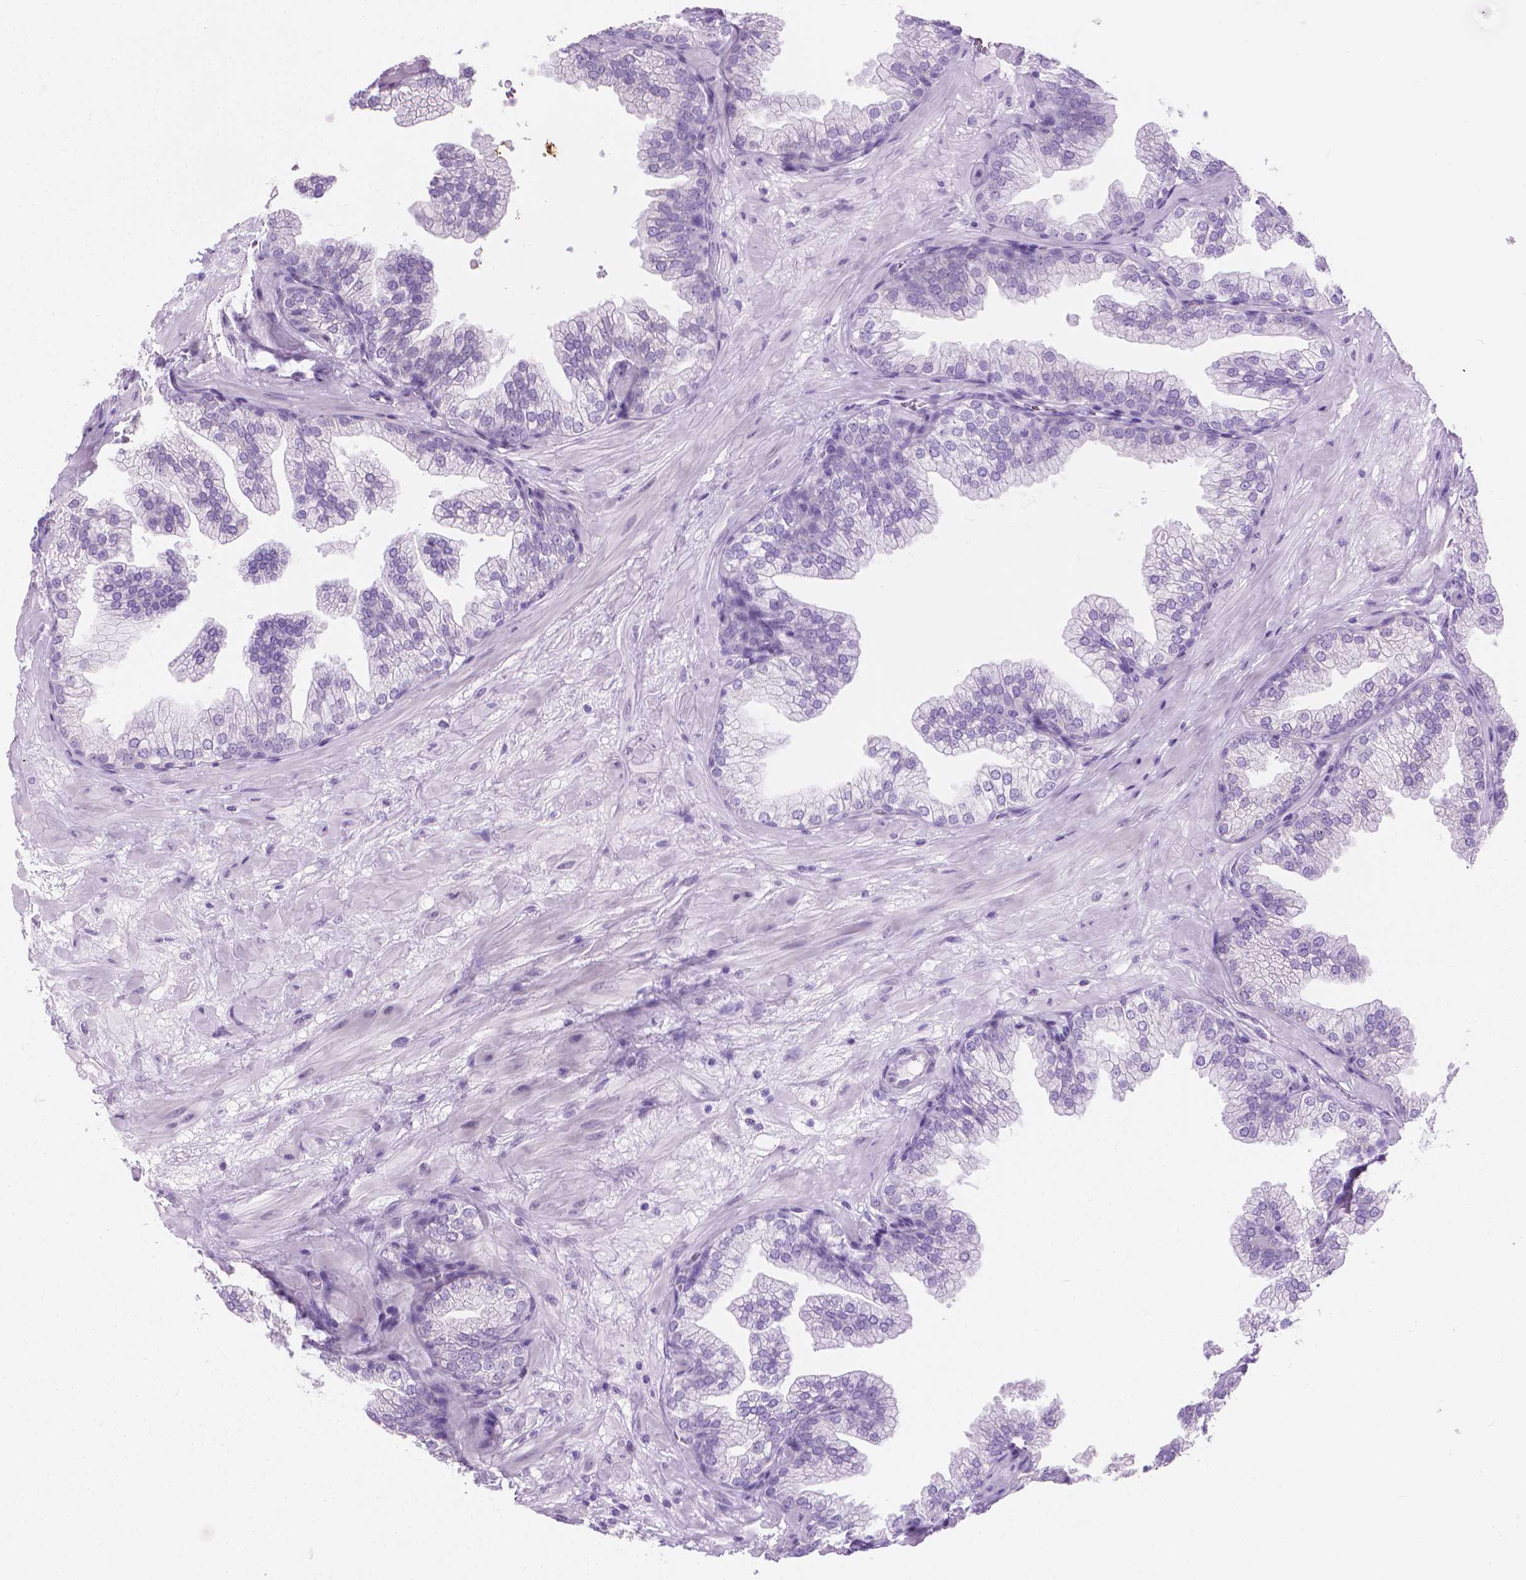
{"staining": {"intensity": "negative", "quantity": "none", "location": "none"}, "tissue": "prostate", "cell_type": "Glandular cells", "image_type": "normal", "snomed": [{"axis": "morphology", "description": "Normal tissue, NOS"}, {"axis": "topography", "description": "Prostate"}], "caption": "The IHC photomicrograph has no significant staining in glandular cells of prostate. (Brightfield microscopy of DAB (3,3'-diaminobenzidine) IHC at high magnification).", "gene": "CFAP52", "patient": {"sex": "male", "age": 37}}